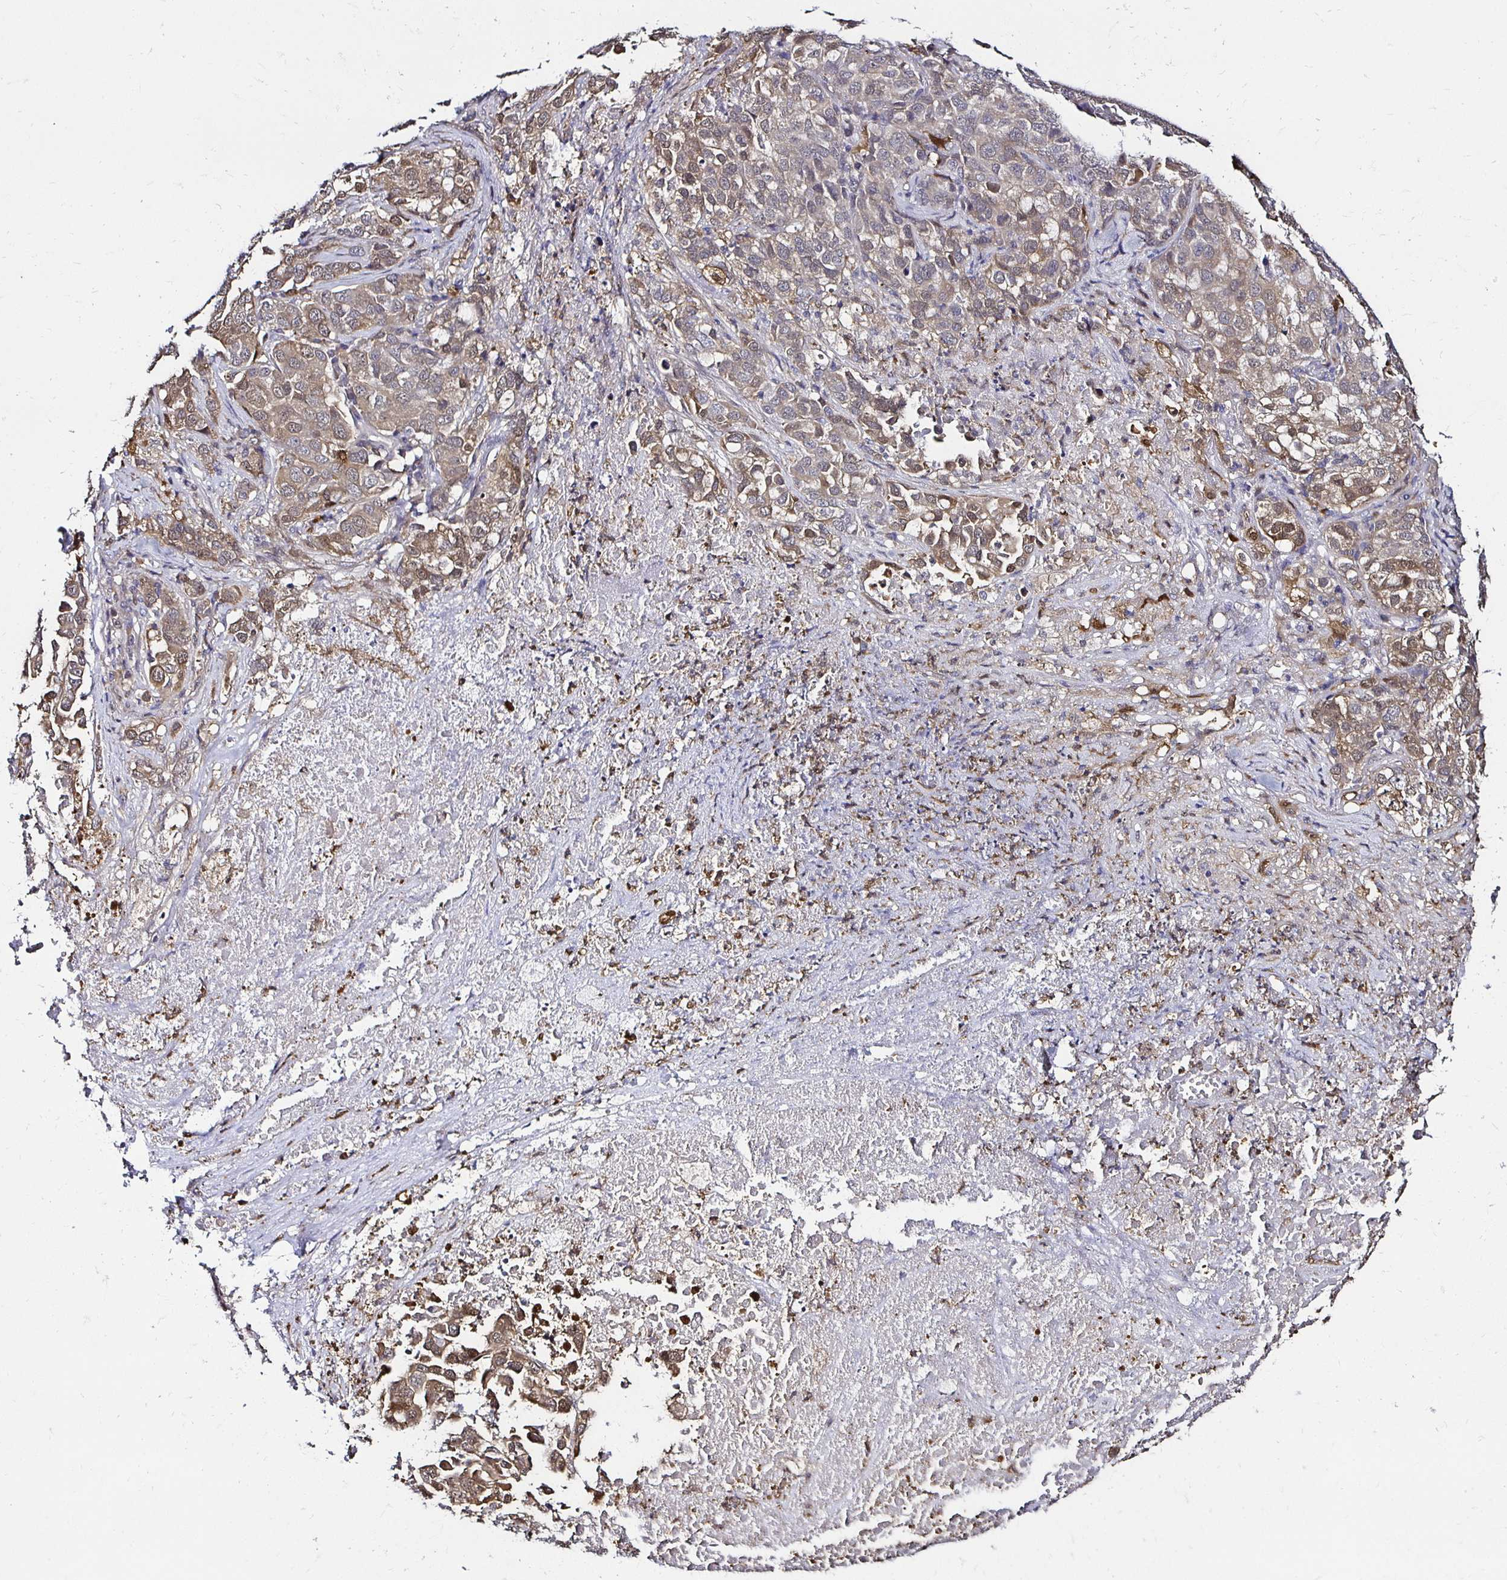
{"staining": {"intensity": "weak", "quantity": "25%-75%", "location": "cytoplasmic/membranous"}, "tissue": "lung cancer", "cell_type": "Tumor cells", "image_type": "cancer", "snomed": [{"axis": "morphology", "description": "Adenocarcinoma, NOS"}, {"axis": "morphology", "description": "Adenocarcinoma, metastatic, NOS"}, {"axis": "topography", "description": "Lymph node"}, {"axis": "topography", "description": "Lung"}], "caption": "Tumor cells reveal low levels of weak cytoplasmic/membranous positivity in approximately 25%-75% of cells in lung metastatic adenocarcinoma.", "gene": "TXN", "patient": {"sex": "female", "age": 65}}